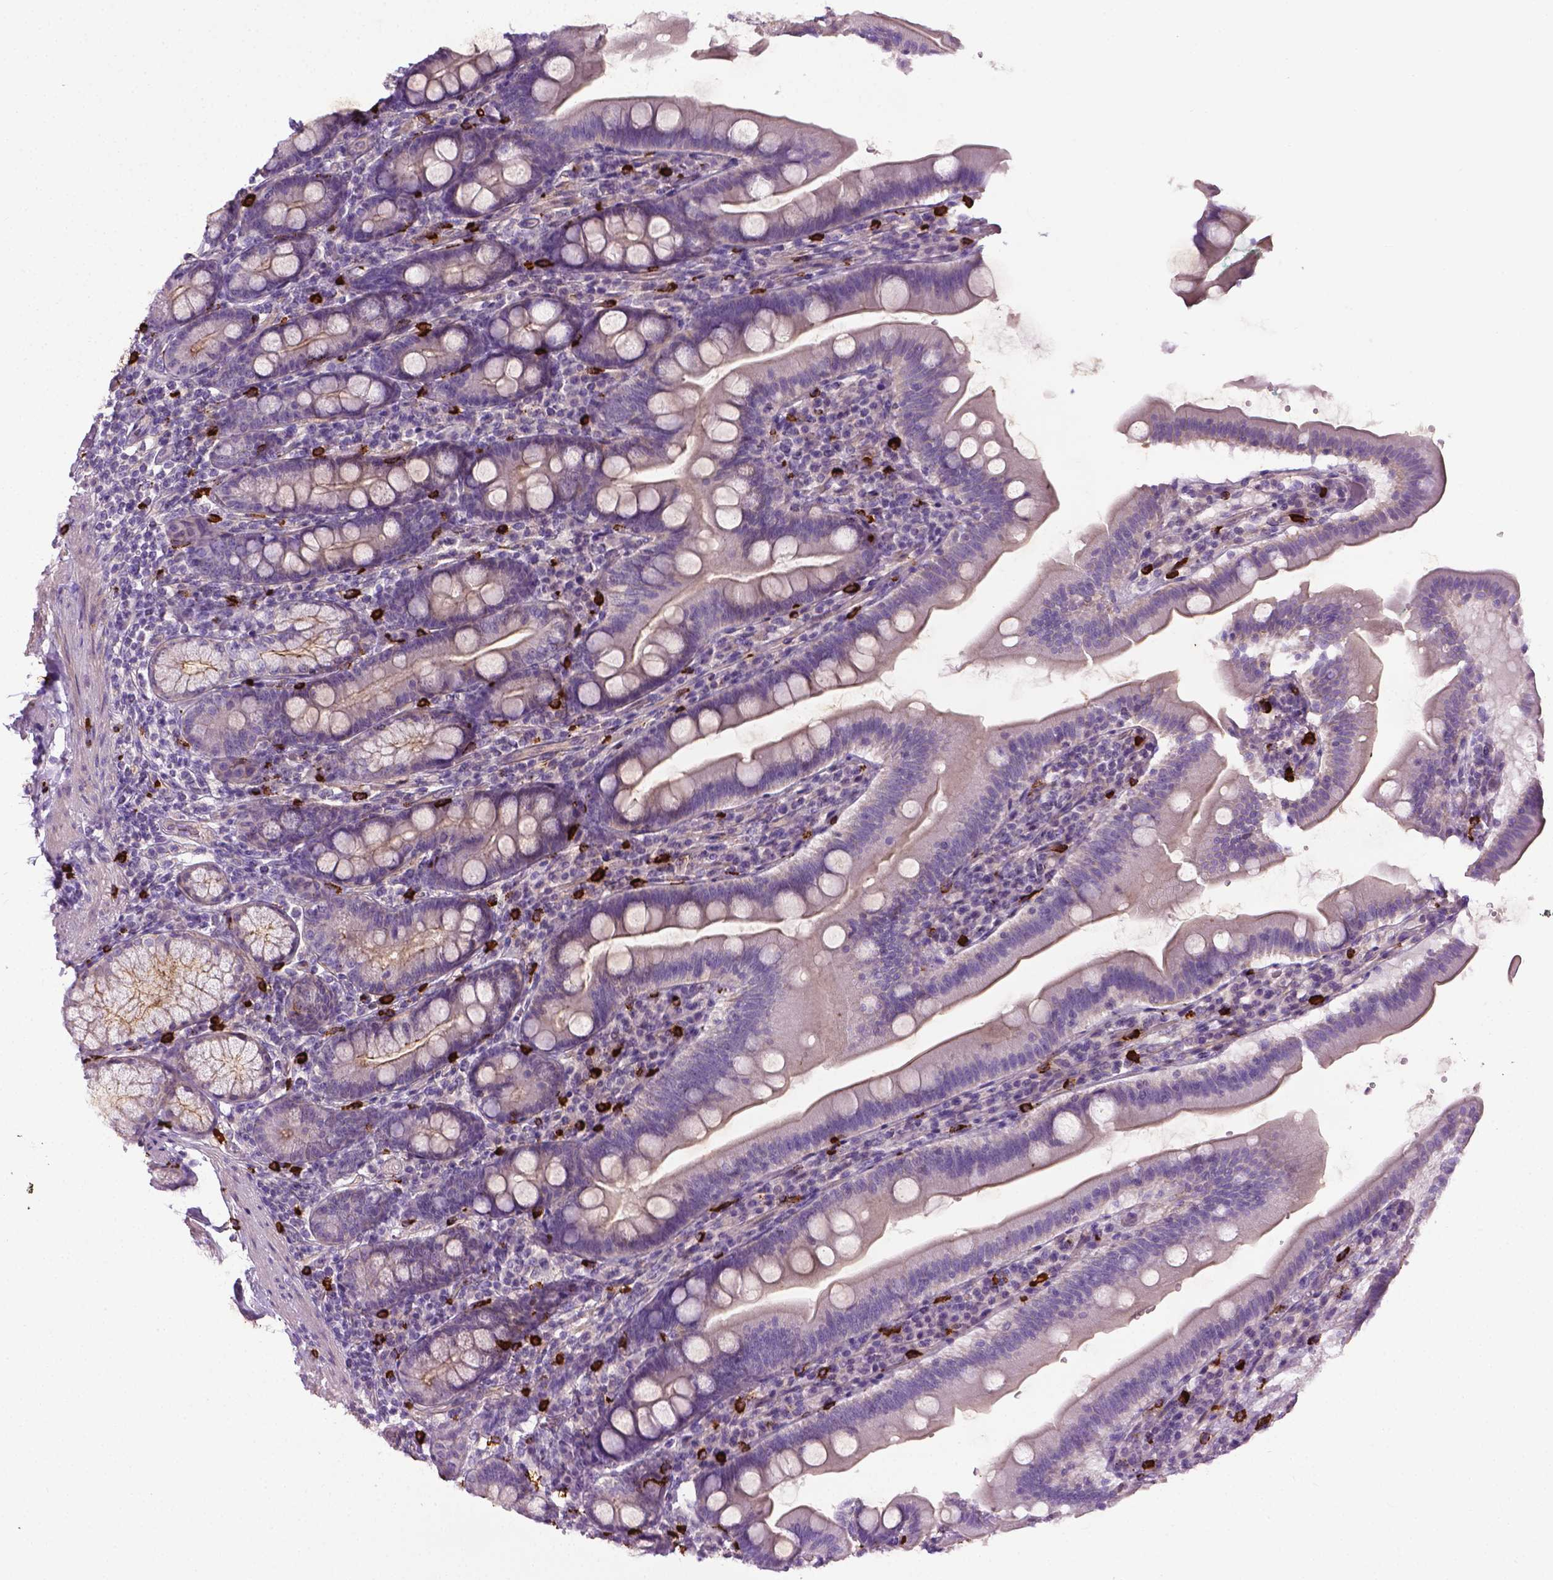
{"staining": {"intensity": "weak", "quantity": "<25%", "location": "cytoplasmic/membranous"}, "tissue": "duodenum", "cell_type": "Glandular cells", "image_type": "normal", "snomed": [{"axis": "morphology", "description": "Normal tissue, NOS"}, {"axis": "topography", "description": "Duodenum"}], "caption": "Immunohistochemistry photomicrograph of unremarkable duodenum: human duodenum stained with DAB (3,3'-diaminobenzidine) exhibits no significant protein staining in glandular cells. (DAB (3,3'-diaminobenzidine) immunohistochemistry (IHC) visualized using brightfield microscopy, high magnification).", "gene": "SPECC1L", "patient": {"sex": "female", "age": 67}}